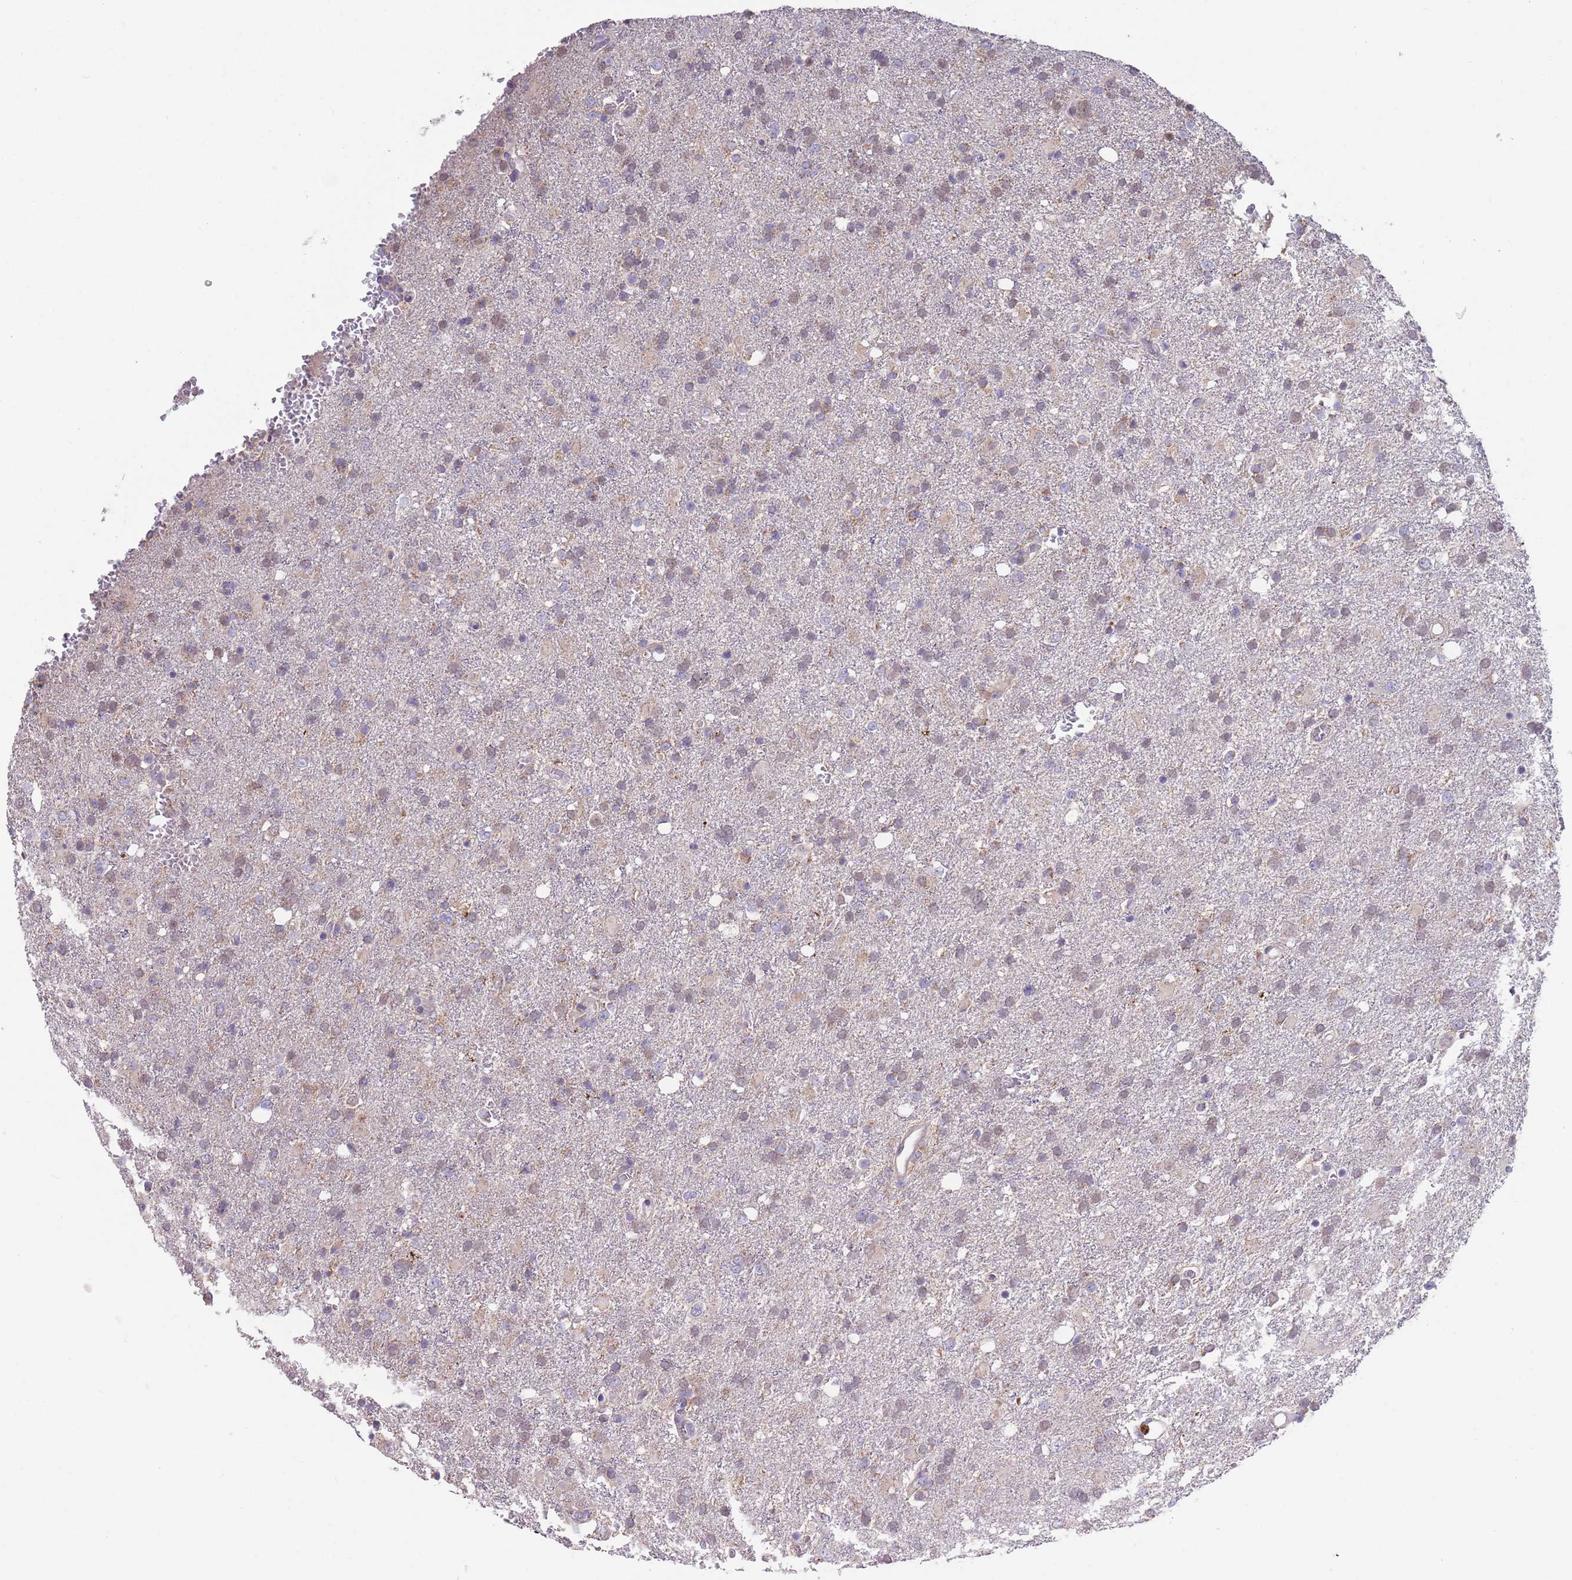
{"staining": {"intensity": "weak", "quantity": "25%-75%", "location": "cytoplasmic/membranous,nuclear"}, "tissue": "glioma", "cell_type": "Tumor cells", "image_type": "cancer", "snomed": [{"axis": "morphology", "description": "Glioma, malignant, High grade"}, {"axis": "topography", "description": "Brain"}], "caption": "This histopathology image displays malignant glioma (high-grade) stained with immunohistochemistry (IHC) to label a protein in brown. The cytoplasmic/membranous and nuclear of tumor cells show weak positivity for the protein. Nuclei are counter-stained blue.", "gene": "DDT", "patient": {"sex": "female", "age": 74}}